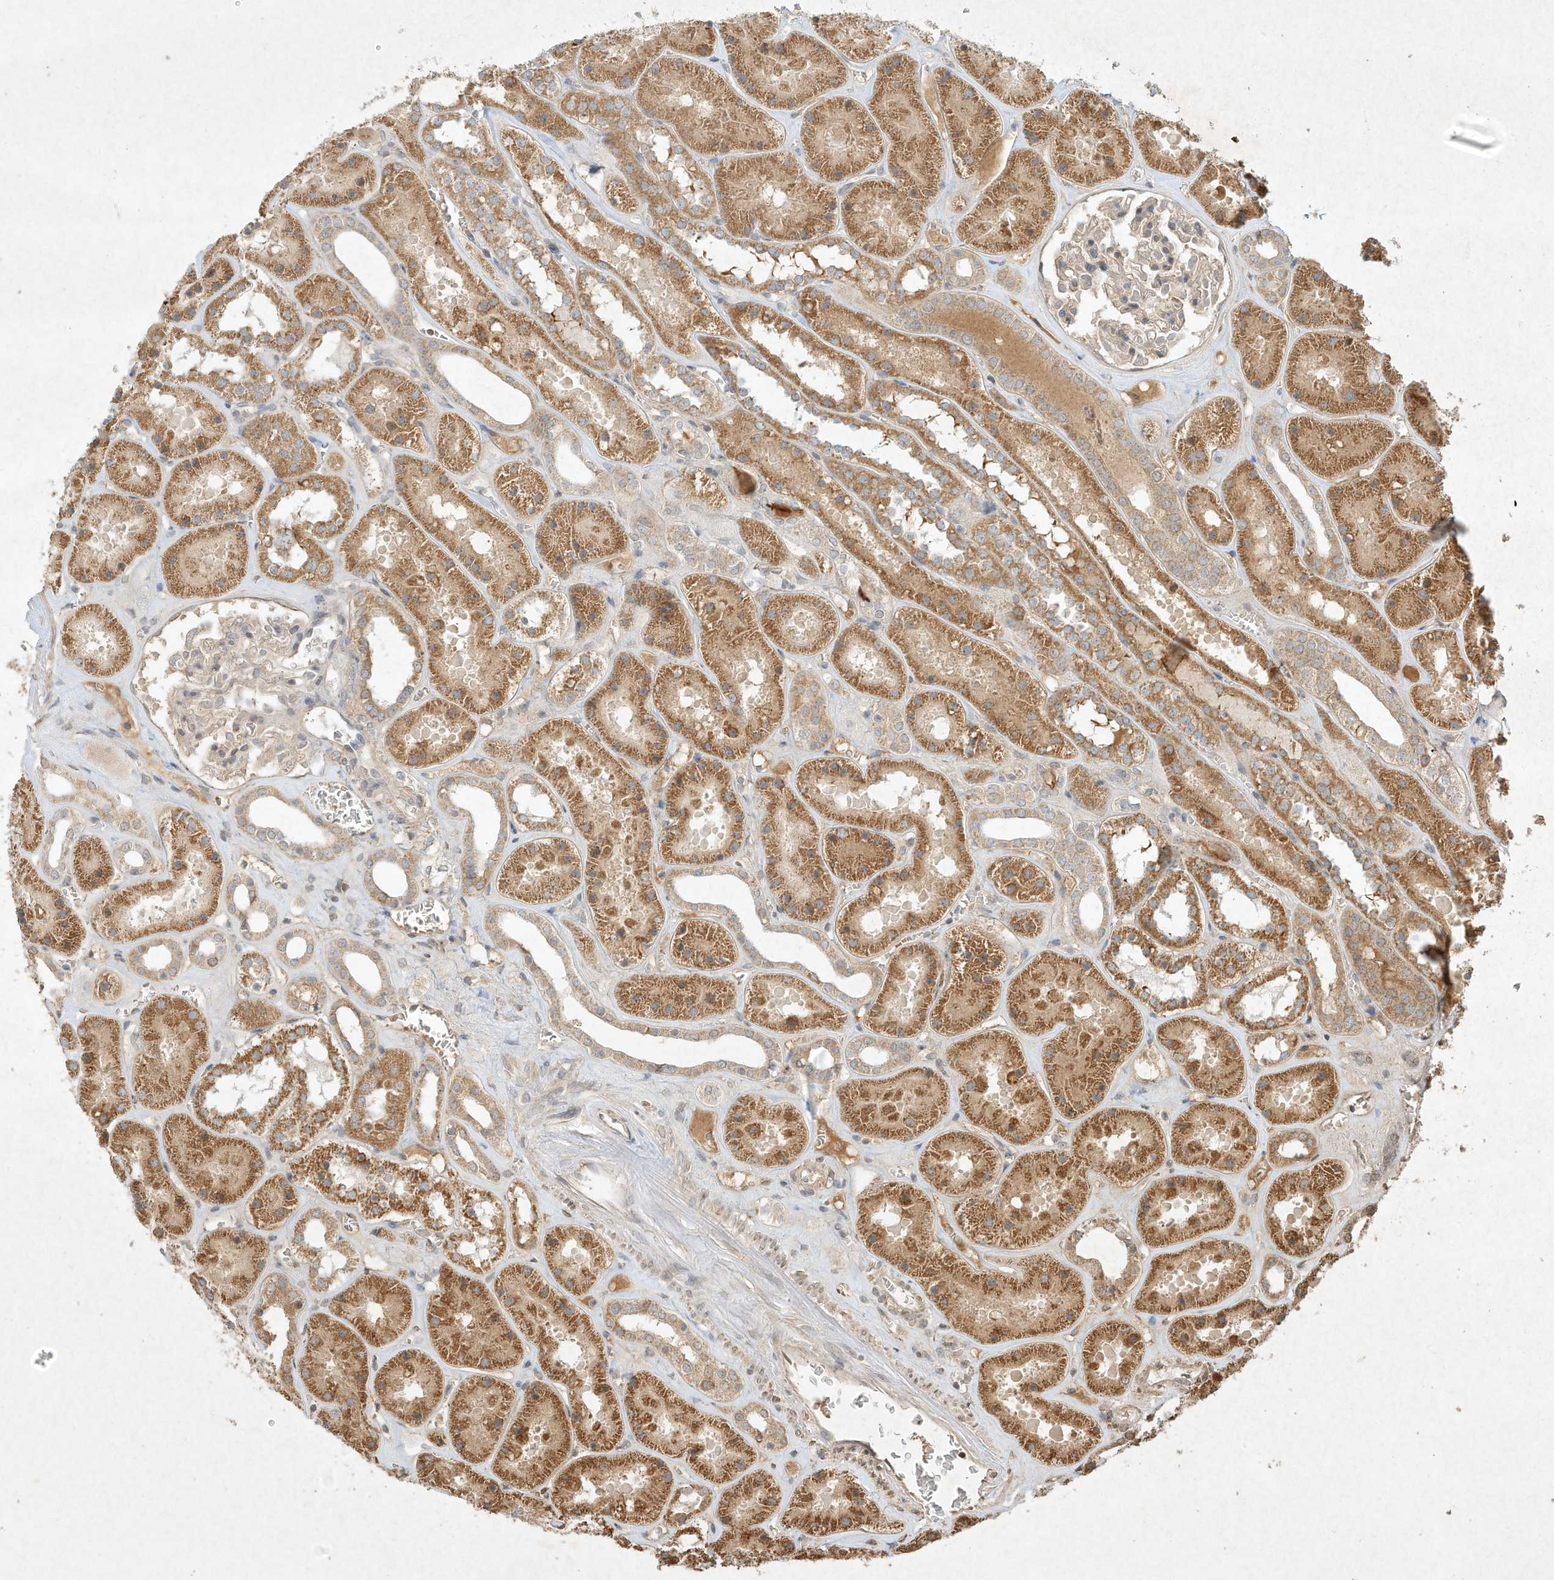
{"staining": {"intensity": "weak", "quantity": "<25%", "location": "cytoplasmic/membranous"}, "tissue": "kidney", "cell_type": "Cells in glomeruli", "image_type": "normal", "snomed": [{"axis": "morphology", "description": "Normal tissue, NOS"}, {"axis": "topography", "description": "Kidney"}], "caption": "DAB immunohistochemical staining of normal kidney displays no significant expression in cells in glomeruli. Brightfield microscopy of immunohistochemistry (IHC) stained with DAB (3,3'-diaminobenzidine) (brown) and hematoxylin (blue), captured at high magnification.", "gene": "BTRC", "patient": {"sex": "female", "age": 41}}